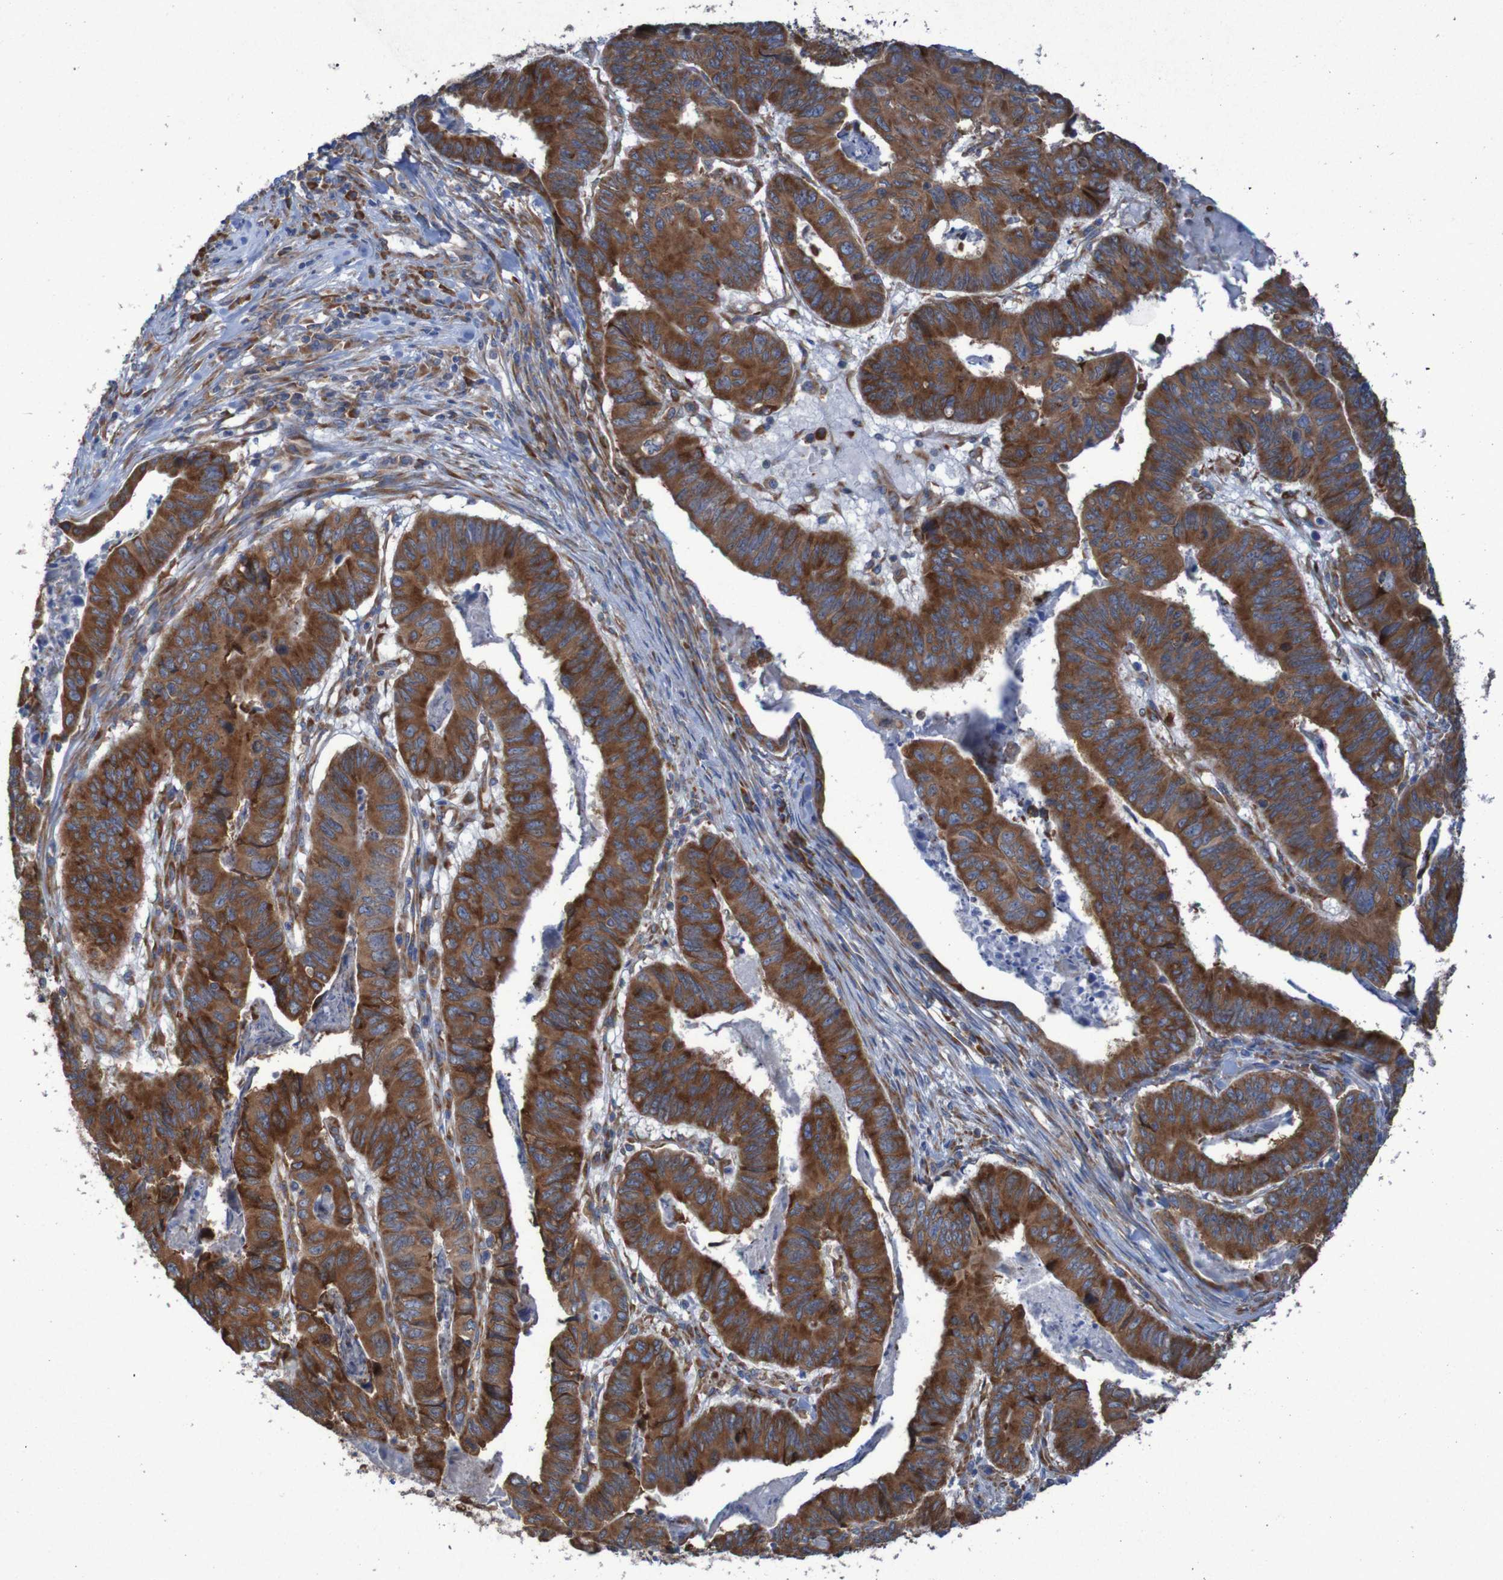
{"staining": {"intensity": "strong", "quantity": ">75%", "location": "cytoplasmic/membranous"}, "tissue": "stomach cancer", "cell_type": "Tumor cells", "image_type": "cancer", "snomed": [{"axis": "morphology", "description": "Adenocarcinoma, NOS"}, {"axis": "topography", "description": "Stomach, lower"}], "caption": "Brown immunohistochemical staining in adenocarcinoma (stomach) displays strong cytoplasmic/membranous staining in approximately >75% of tumor cells.", "gene": "RPL10", "patient": {"sex": "male", "age": 77}}